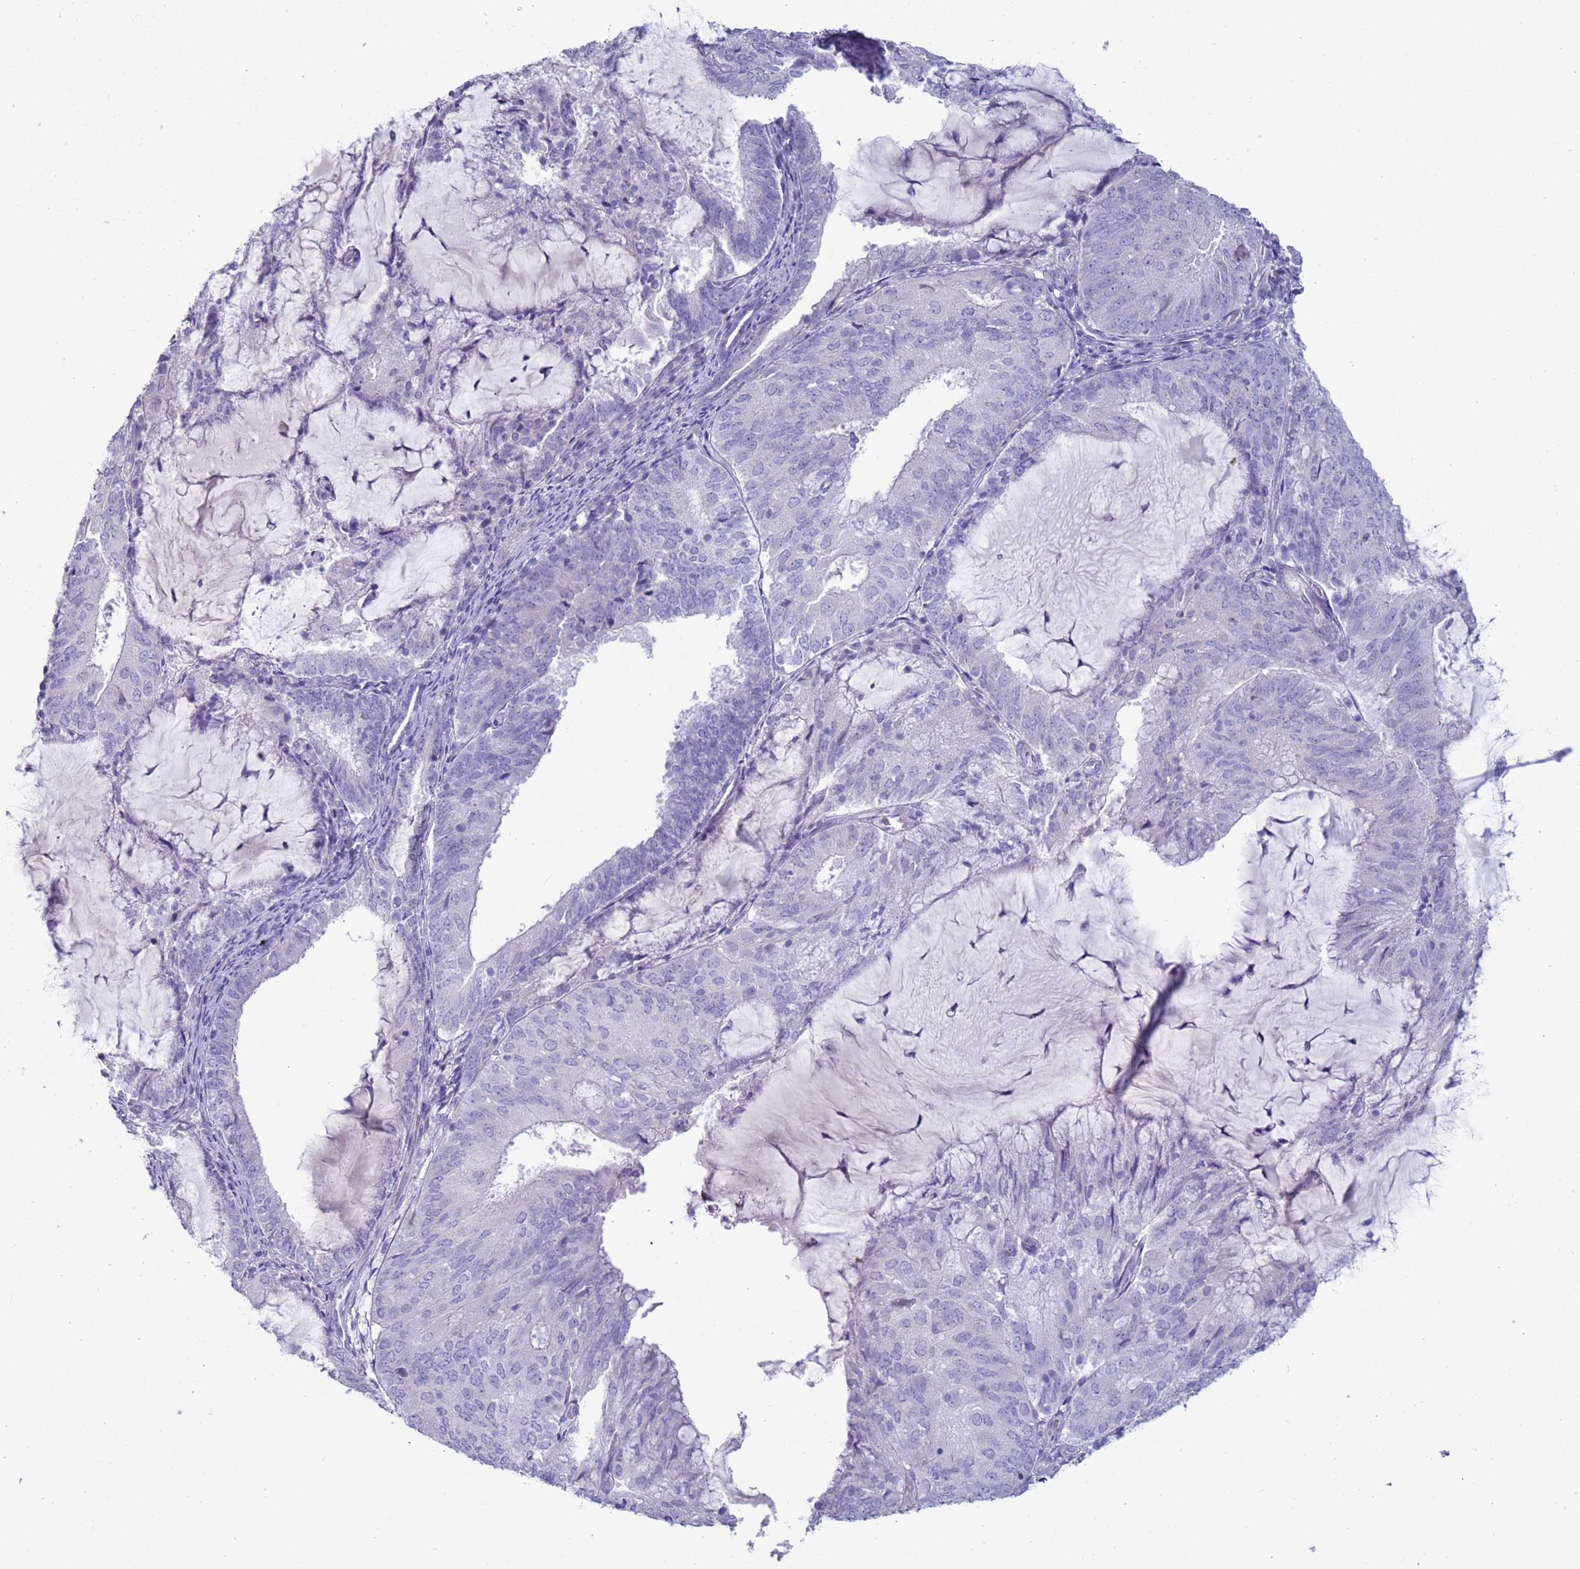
{"staining": {"intensity": "negative", "quantity": "none", "location": "none"}, "tissue": "endometrial cancer", "cell_type": "Tumor cells", "image_type": "cancer", "snomed": [{"axis": "morphology", "description": "Adenocarcinoma, NOS"}, {"axis": "topography", "description": "Endometrium"}], "caption": "Photomicrograph shows no significant protein staining in tumor cells of adenocarcinoma (endometrial).", "gene": "NPAP1", "patient": {"sex": "female", "age": 81}}